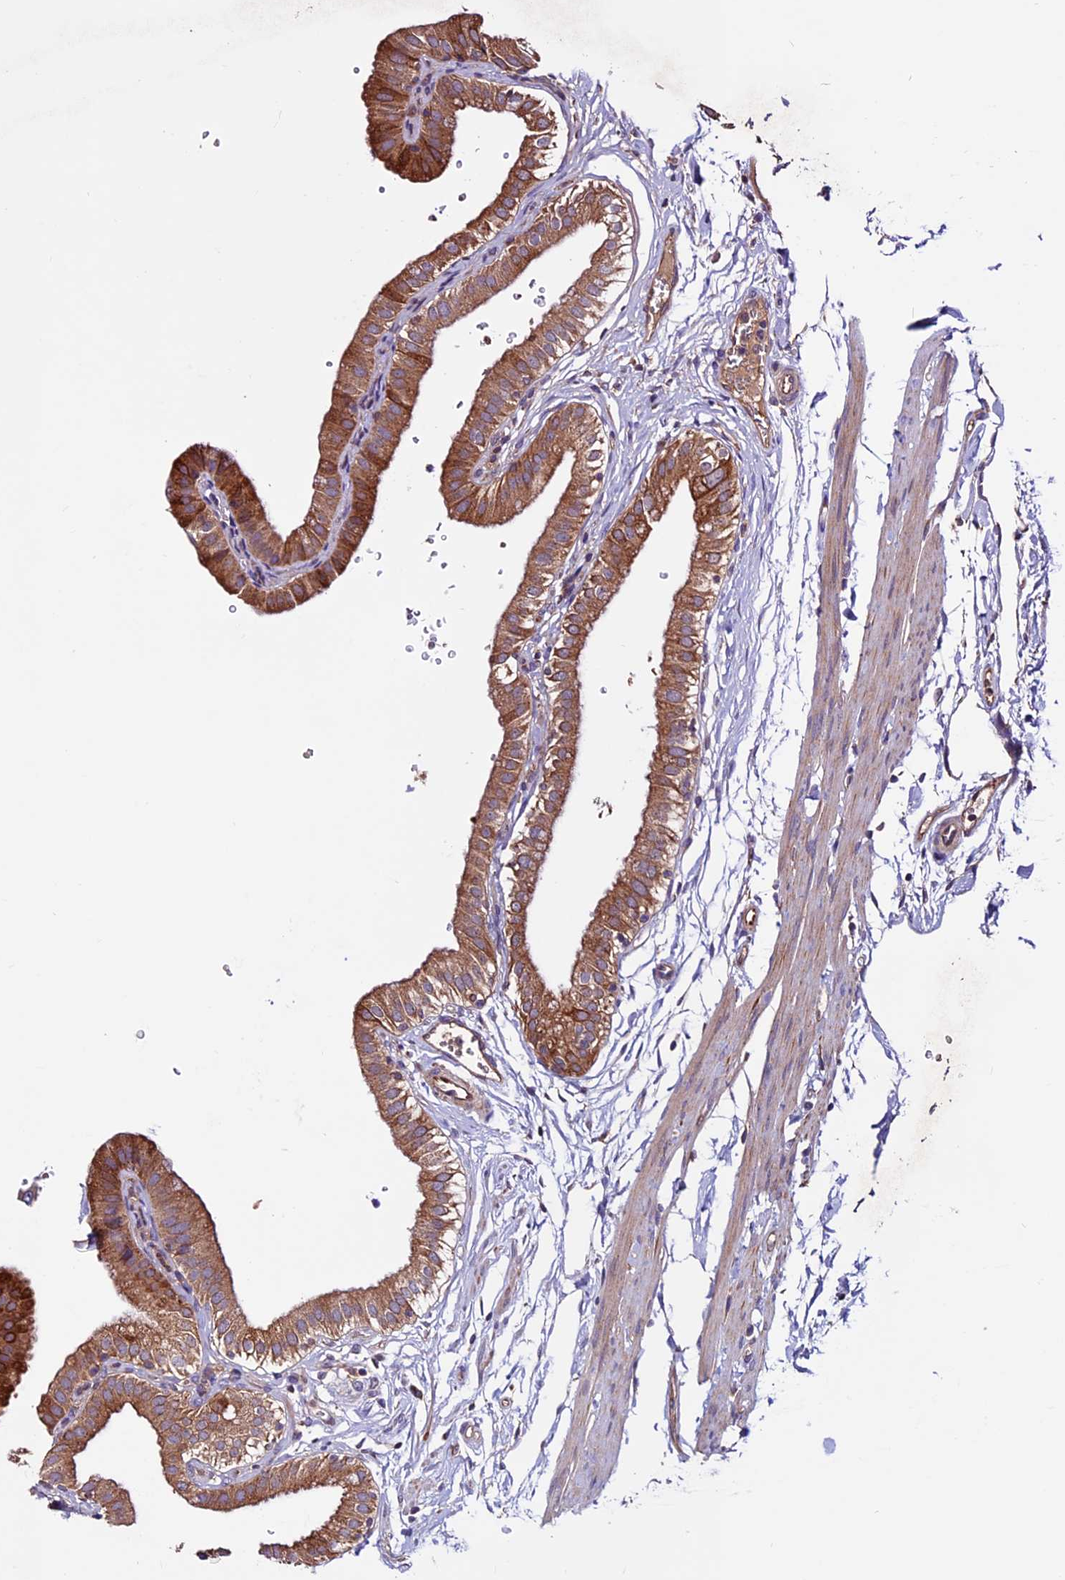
{"staining": {"intensity": "strong", "quantity": ">75%", "location": "cytoplasmic/membranous"}, "tissue": "gallbladder", "cell_type": "Glandular cells", "image_type": "normal", "snomed": [{"axis": "morphology", "description": "Normal tissue, NOS"}, {"axis": "topography", "description": "Gallbladder"}], "caption": "Gallbladder stained for a protein (brown) exhibits strong cytoplasmic/membranous positive staining in approximately >75% of glandular cells.", "gene": "RINL", "patient": {"sex": "female", "age": 61}}